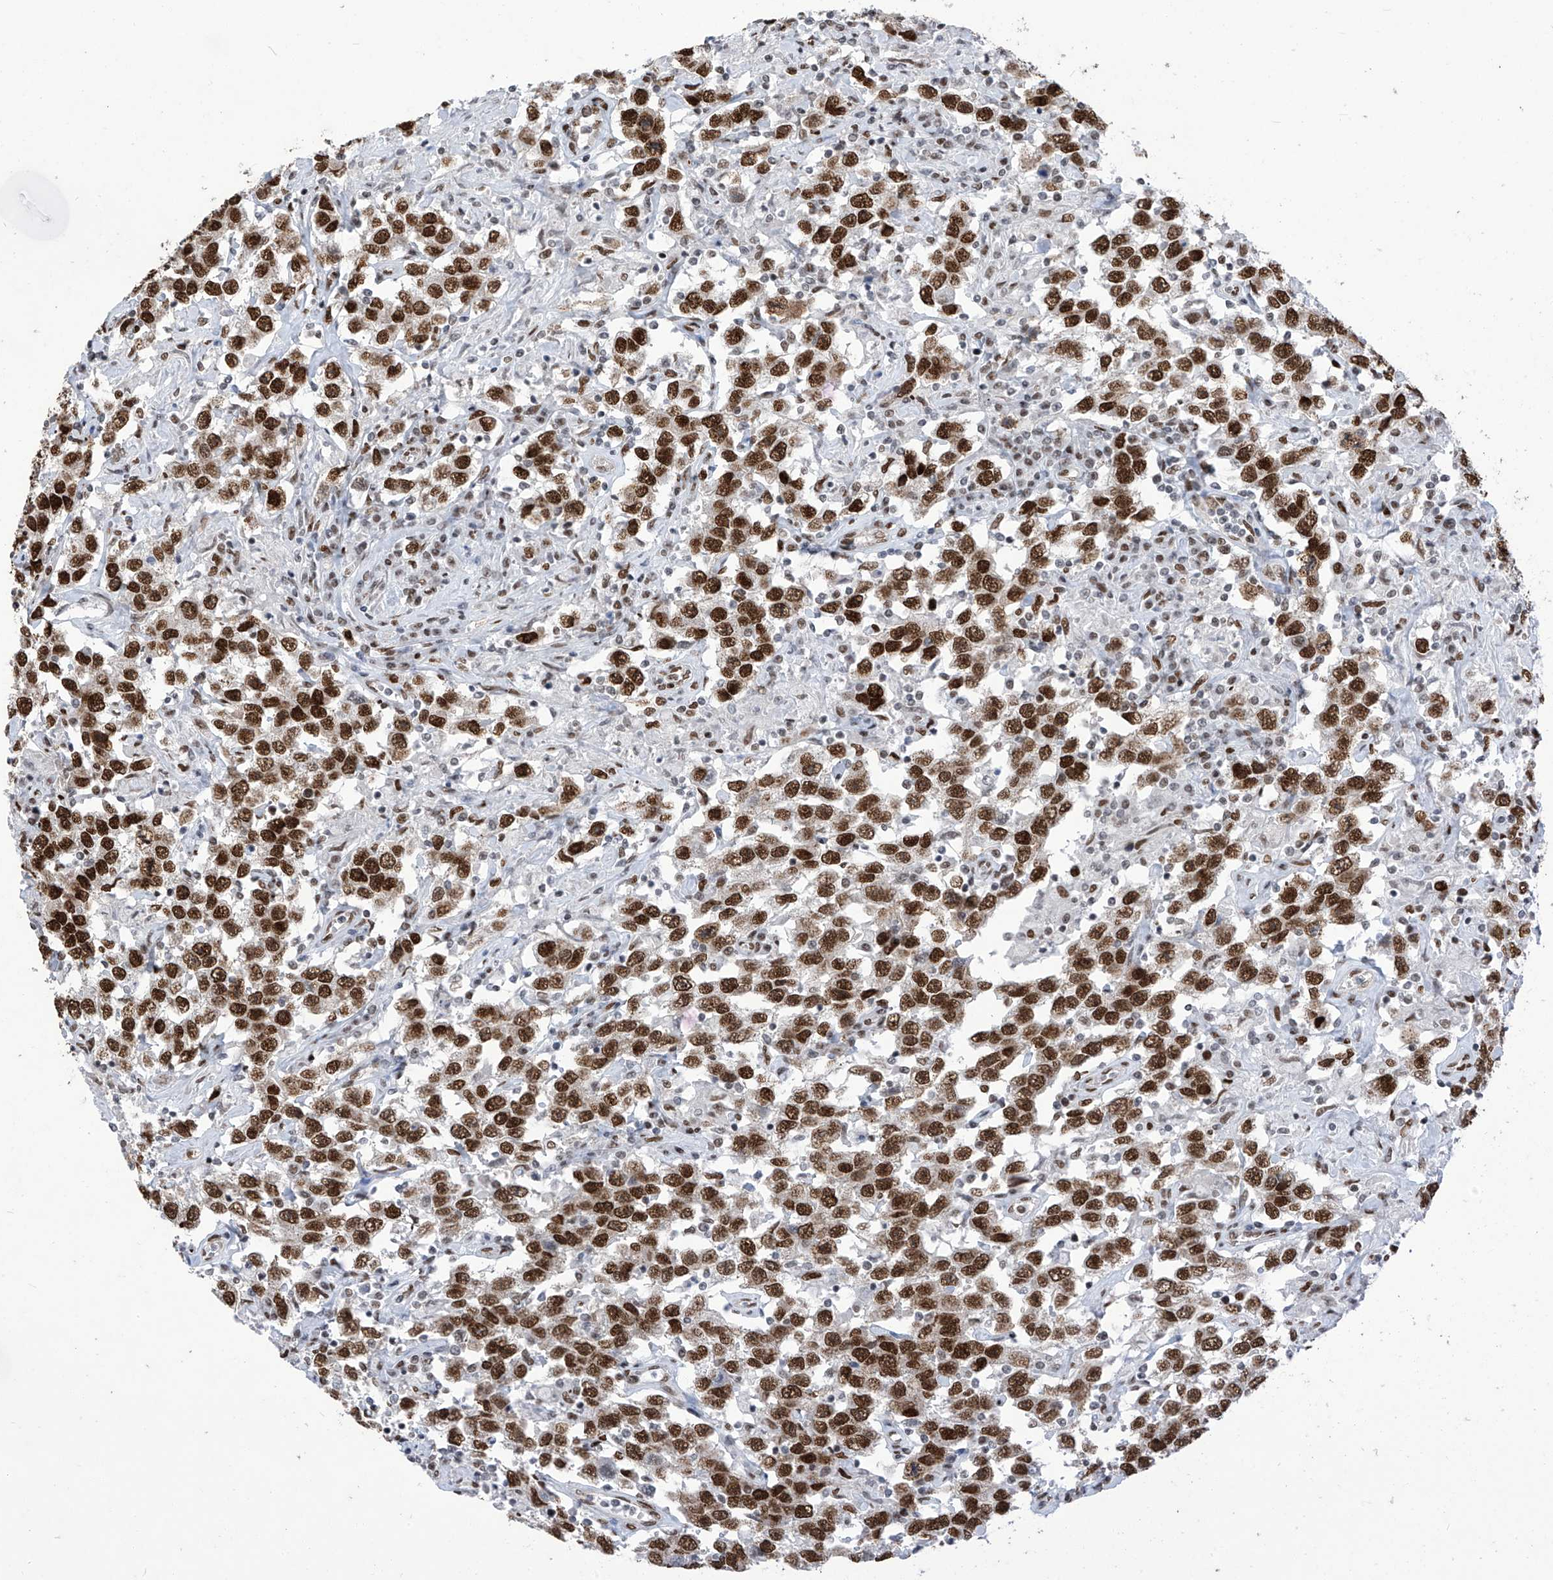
{"staining": {"intensity": "strong", "quantity": ">75%", "location": "nuclear"}, "tissue": "testis cancer", "cell_type": "Tumor cells", "image_type": "cancer", "snomed": [{"axis": "morphology", "description": "Seminoma, NOS"}, {"axis": "topography", "description": "Testis"}], "caption": "Protein analysis of testis cancer (seminoma) tissue displays strong nuclear positivity in approximately >75% of tumor cells.", "gene": "KHSRP", "patient": {"sex": "male", "age": 41}}